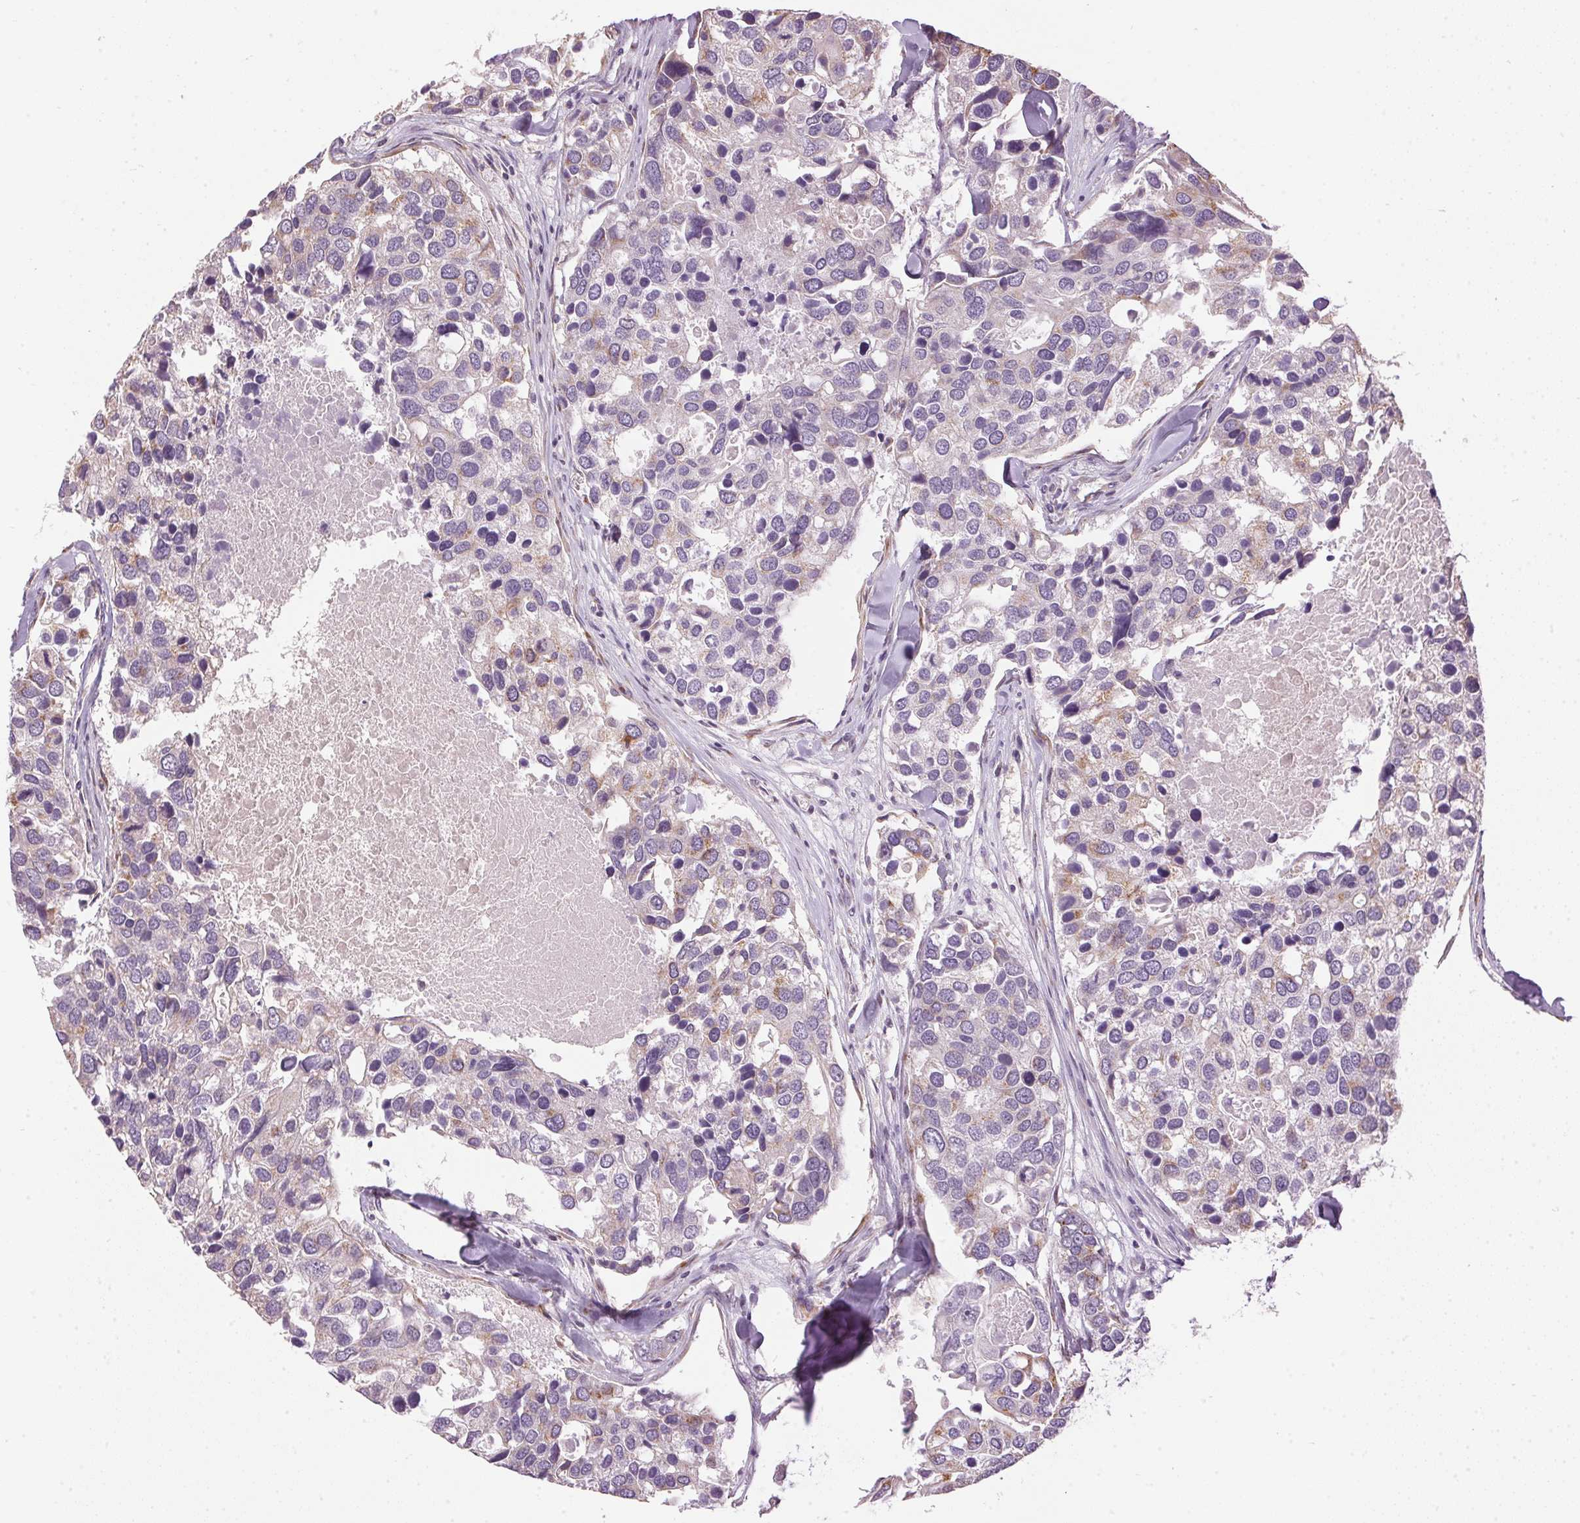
{"staining": {"intensity": "moderate", "quantity": "<25%", "location": "cytoplasmic/membranous"}, "tissue": "breast cancer", "cell_type": "Tumor cells", "image_type": "cancer", "snomed": [{"axis": "morphology", "description": "Duct carcinoma"}, {"axis": "topography", "description": "Breast"}], "caption": "A high-resolution photomicrograph shows immunohistochemistry staining of breast cancer, which shows moderate cytoplasmic/membranous positivity in about <25% of tumor cells.", "gene": "GOLPH3", "patient": {"sex": "female", "age": 83}}